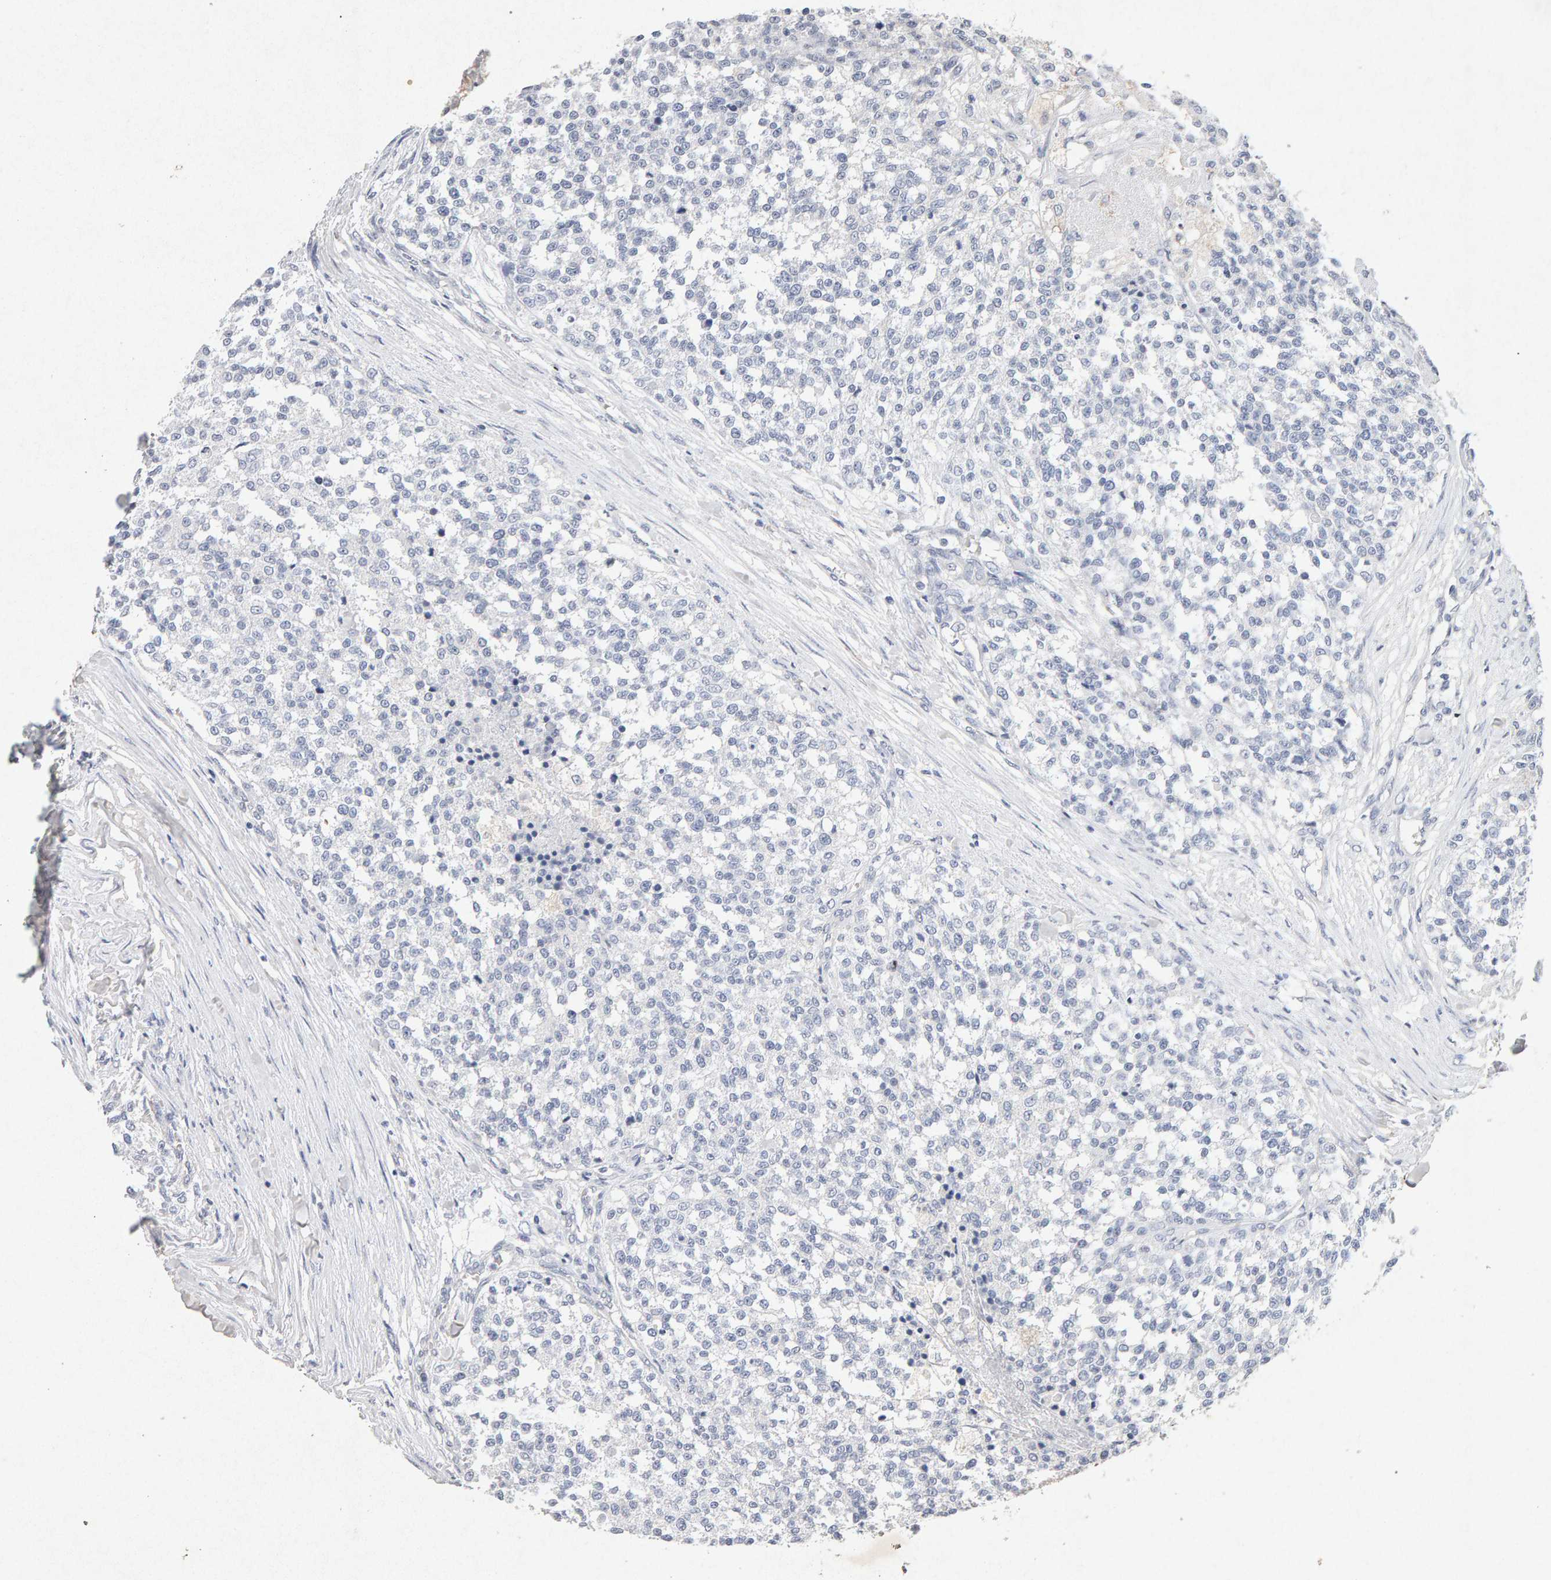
{"staining": {"intensity": "negative", "quantity": "none", "location": "none"}, "tissue": "testis cancer", "cell_type": "Tumor cells", "image_type": "cancer", "snomed": [{"axis": "morphology", "description": "Seminoma, NOS"}, {"axis": "topography", "description": "Testis"}], "caption": "Immunohistochemistry (IHC) micrograph of seminoma (testis) stained for a protein (brown), which exhibits no expression in tumor cells.", "gene": "PTPRM", "patient": {"sex": "male", "age": 59}}